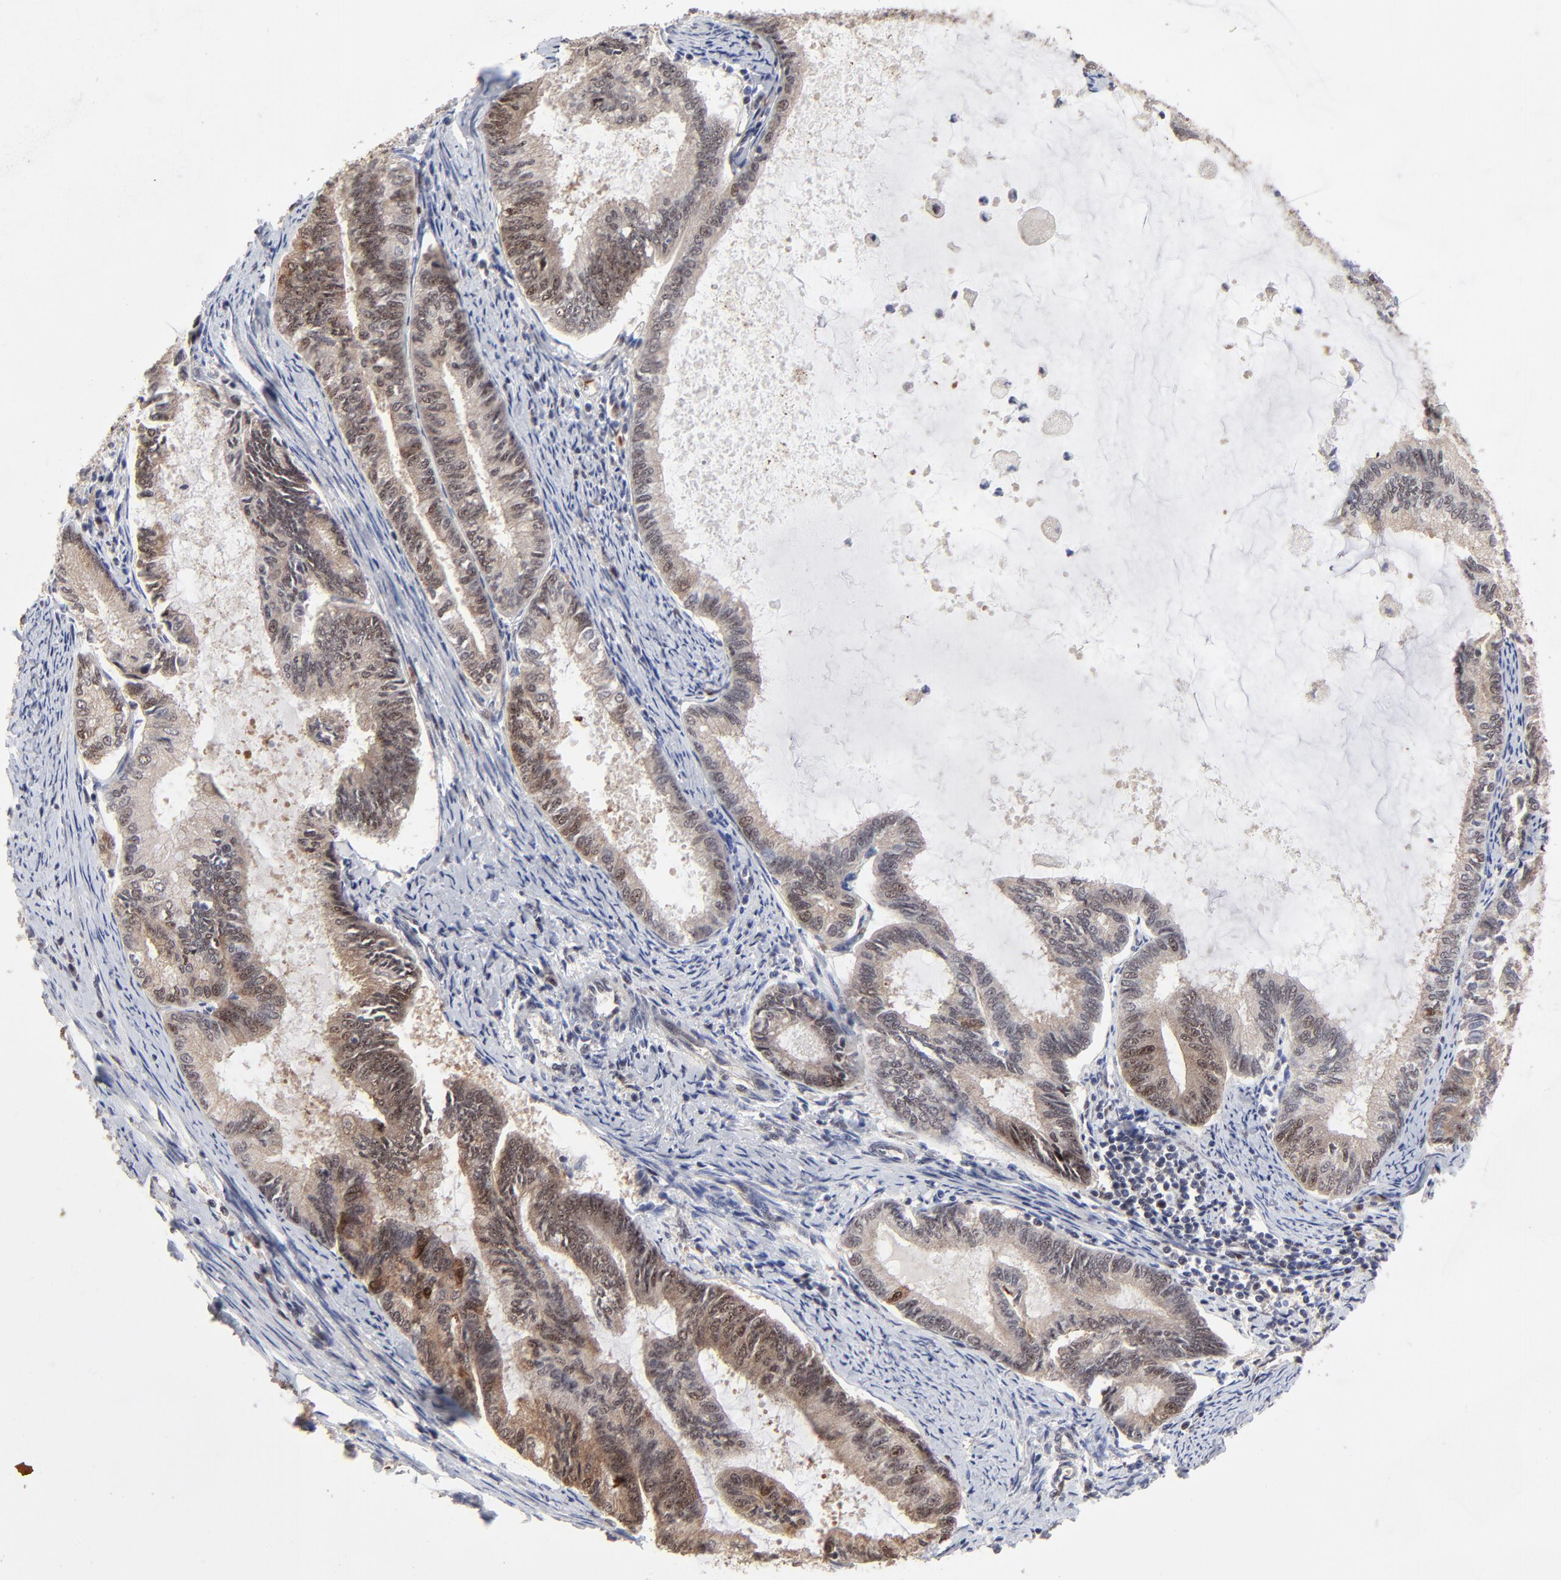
{"staining": {"intensity": "moderate", "quantity": ">75%", "location": "cytoplasmic/membranous,nuclear"}, "tissue": "endometrial cancer", "cell_type": "Tumor cells", "image_type": "cancer", "snomed": [{"axis": "morphology", "description": "Adenocarcinoma, NOS"}, {"axis": "topography", "description": "Endometrium"}], "caption": "Adenocarcinoma (endometrial) stained with DAB (3,3'-diaminobenzidine) immunohistochemistry displays medium levels of moderate cytoplasmic/membranous and nuclear expression in about >75% of tumor cells.", "gene": "FRMD8", "patient": {"sex": "female", "age": 86}}